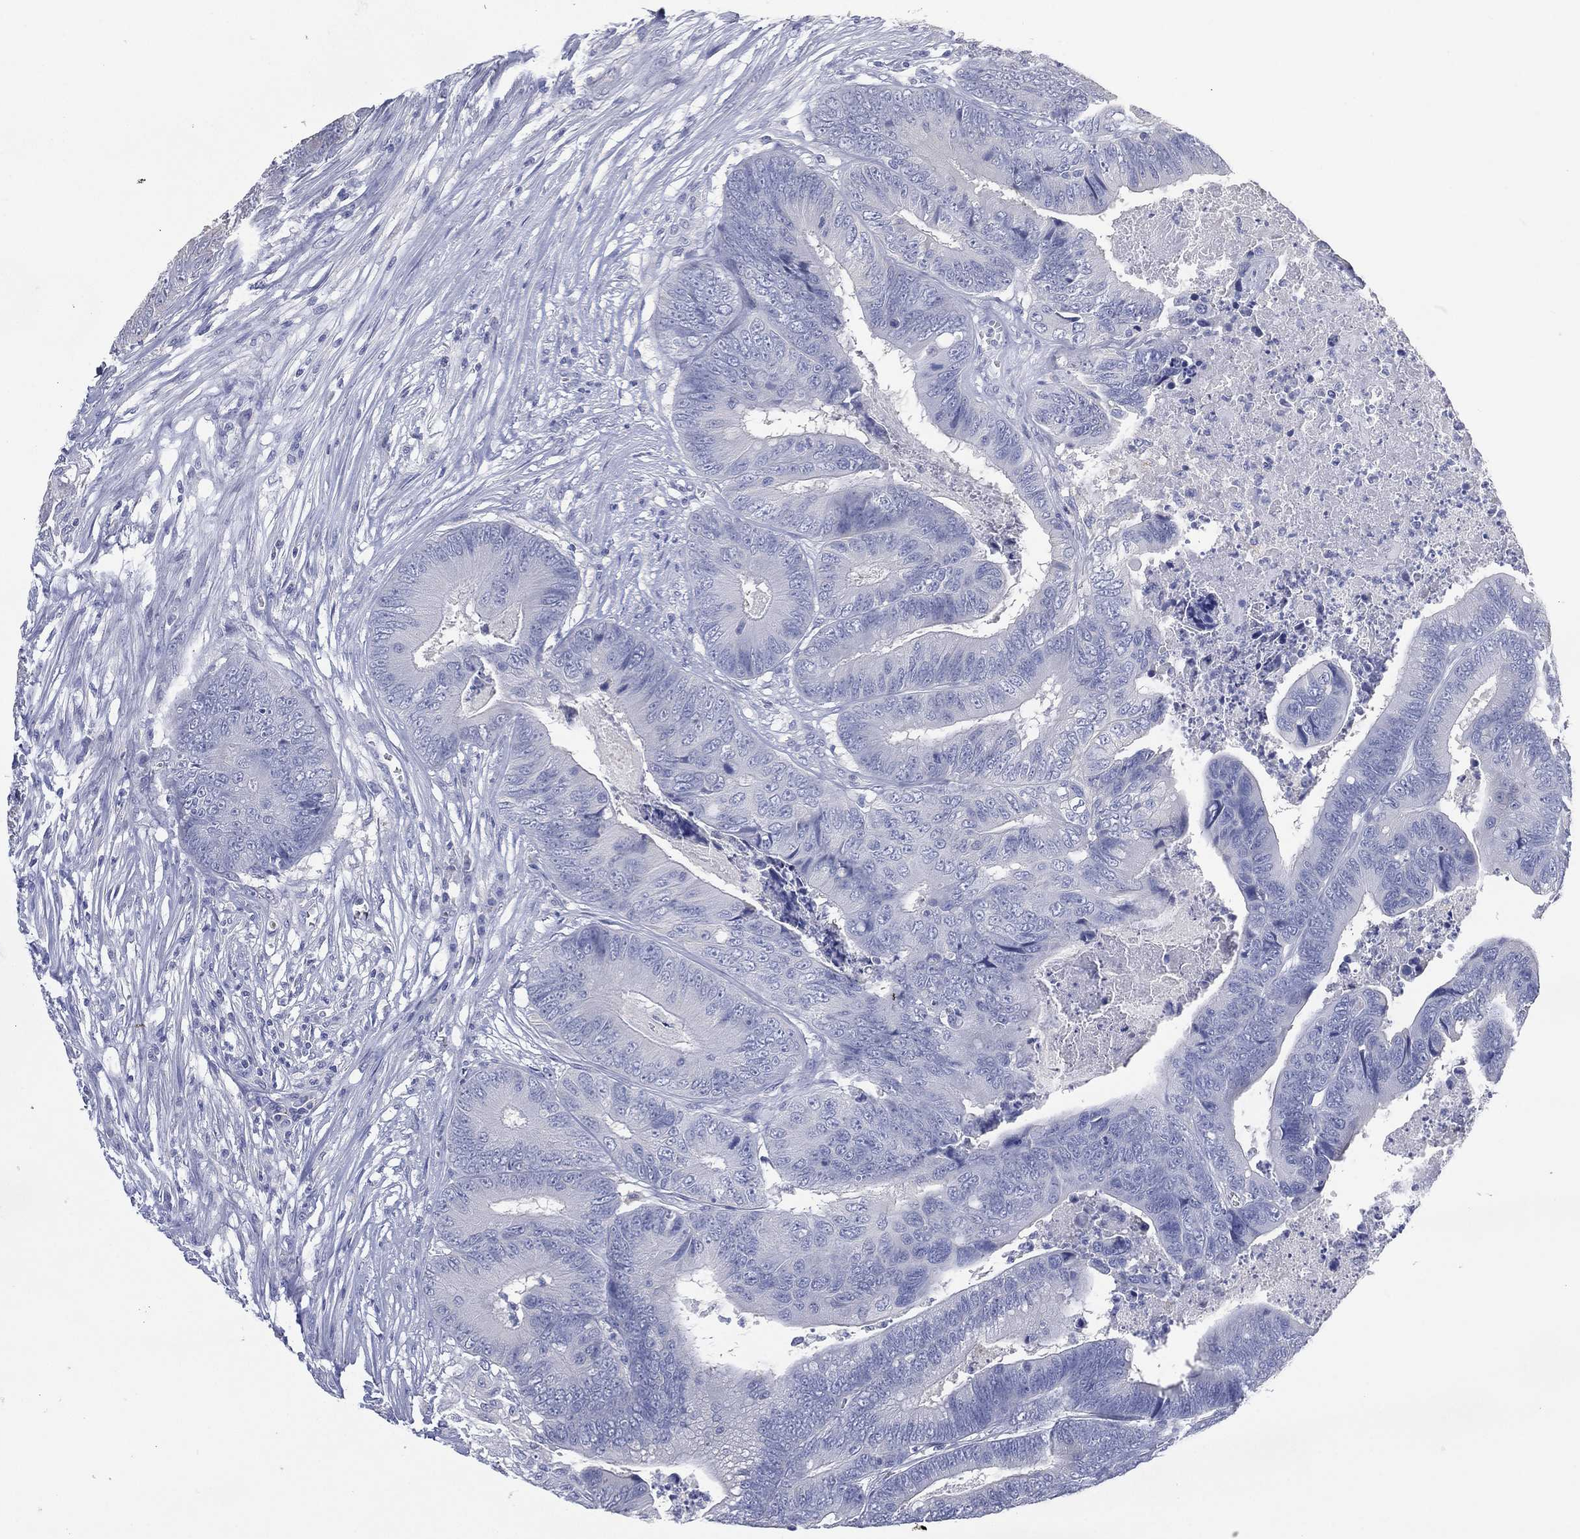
{"staining": {"intensity": "negative", "quantity": "none", "location": "none"}, "tissue": "colorectal cancer", "cell_type": "Tumor cells", "image_type": "cancer", "snomed": [{"axis": "morphology", "description": "Adenocarcinoma, NOS"}, {"axis": "topography", "description": "Colon"}], "caption": "DAB immunohistochemical staining of human colorectal cancer demonstrates no significant expression in tumor cells.", "gene": "FMO1", "patient": {"sex": "male", "age": 84}}